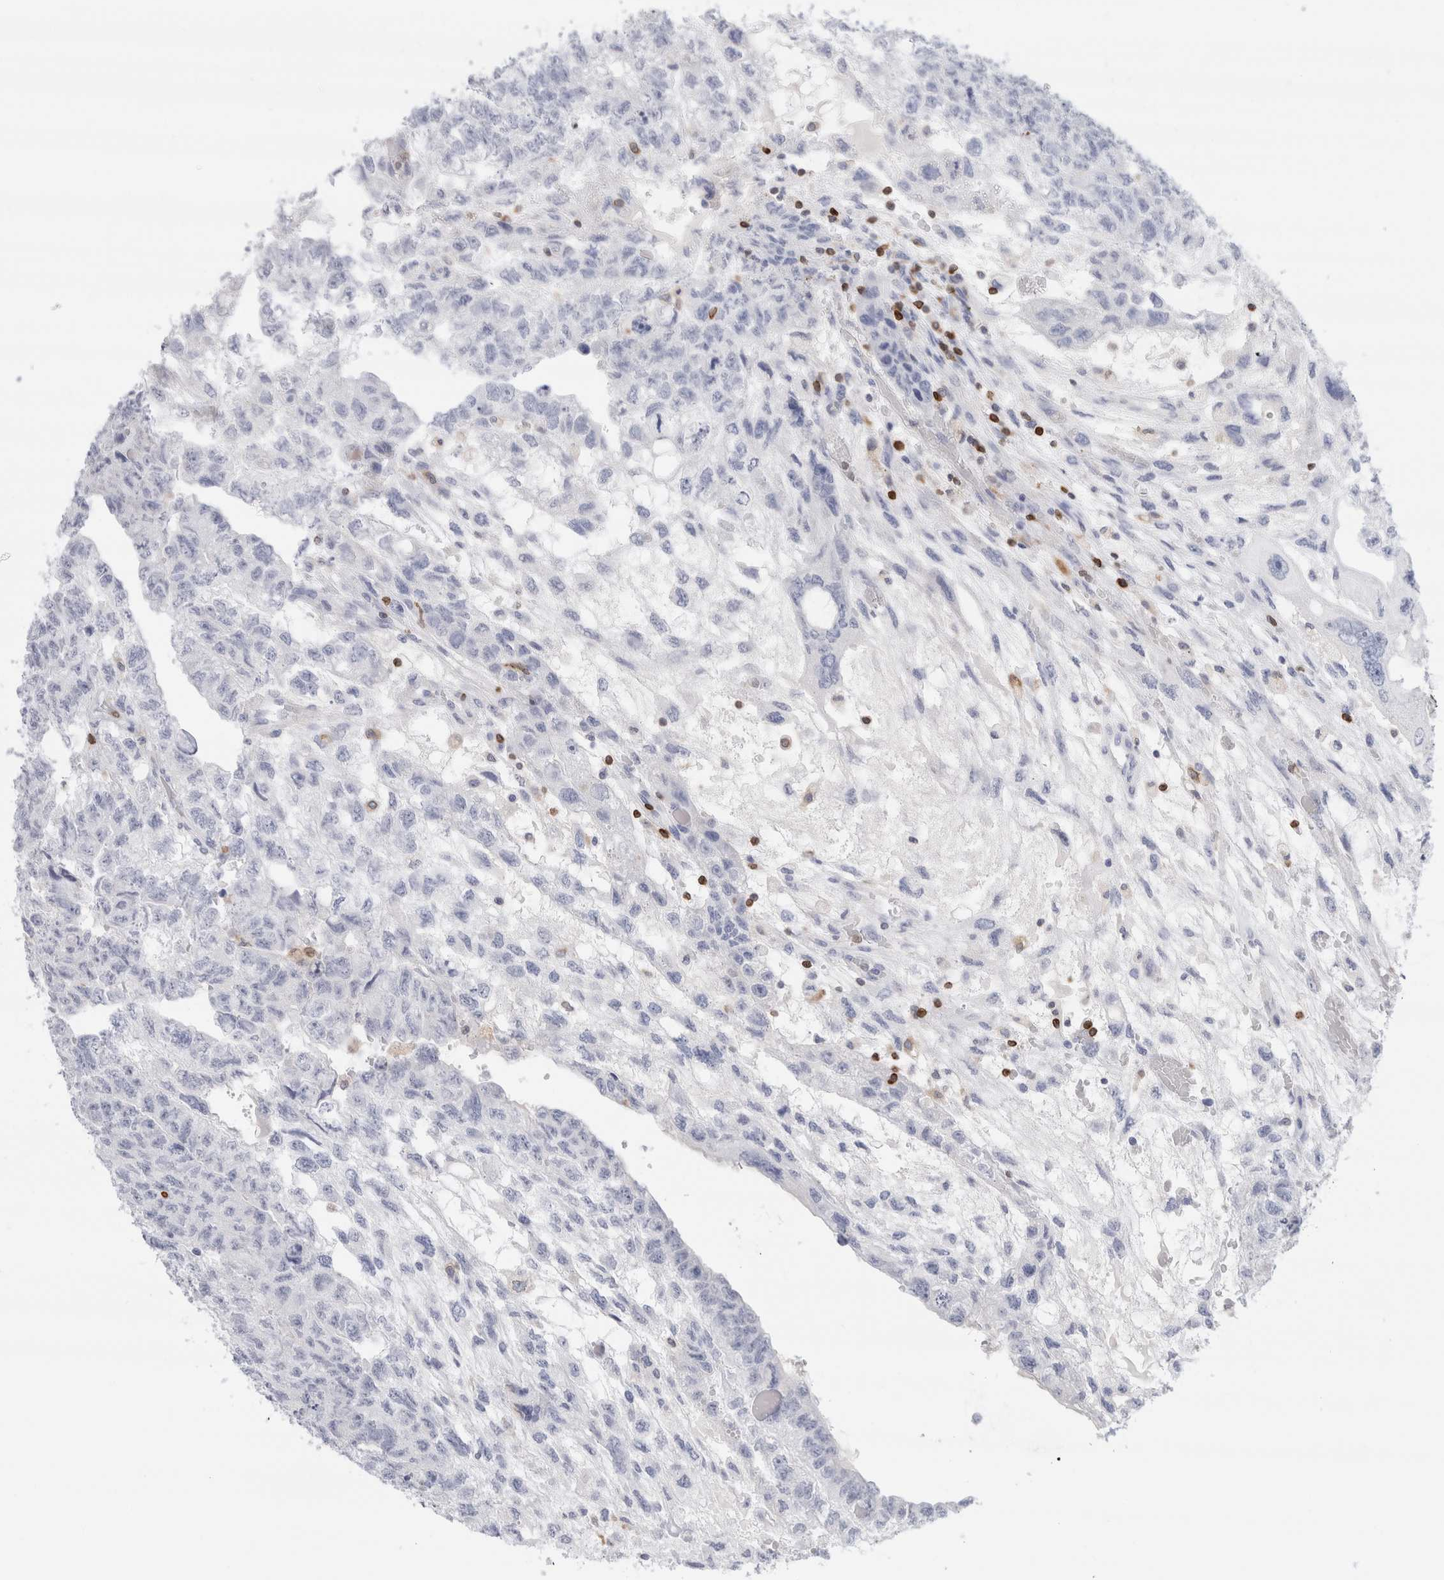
{"staining": {"intensity": "negative", "quantity": "none", "location": "none"}, "tissue": "testis cancer", "cell_type": "Tumor cells", "image_type": "cancer", "snomed": [{"axis": "morphology", "description": "Carcinoma, Embryonal, NOS"}, {"axis": "topography", "description": "Testis"}], "caption": "The micrograph demonstrates no staining of tumor cells in testis cancer (embryonal carcinoma).", "gene": "ALOX5AP", "patient": {"sex": "male", "age": 36}}